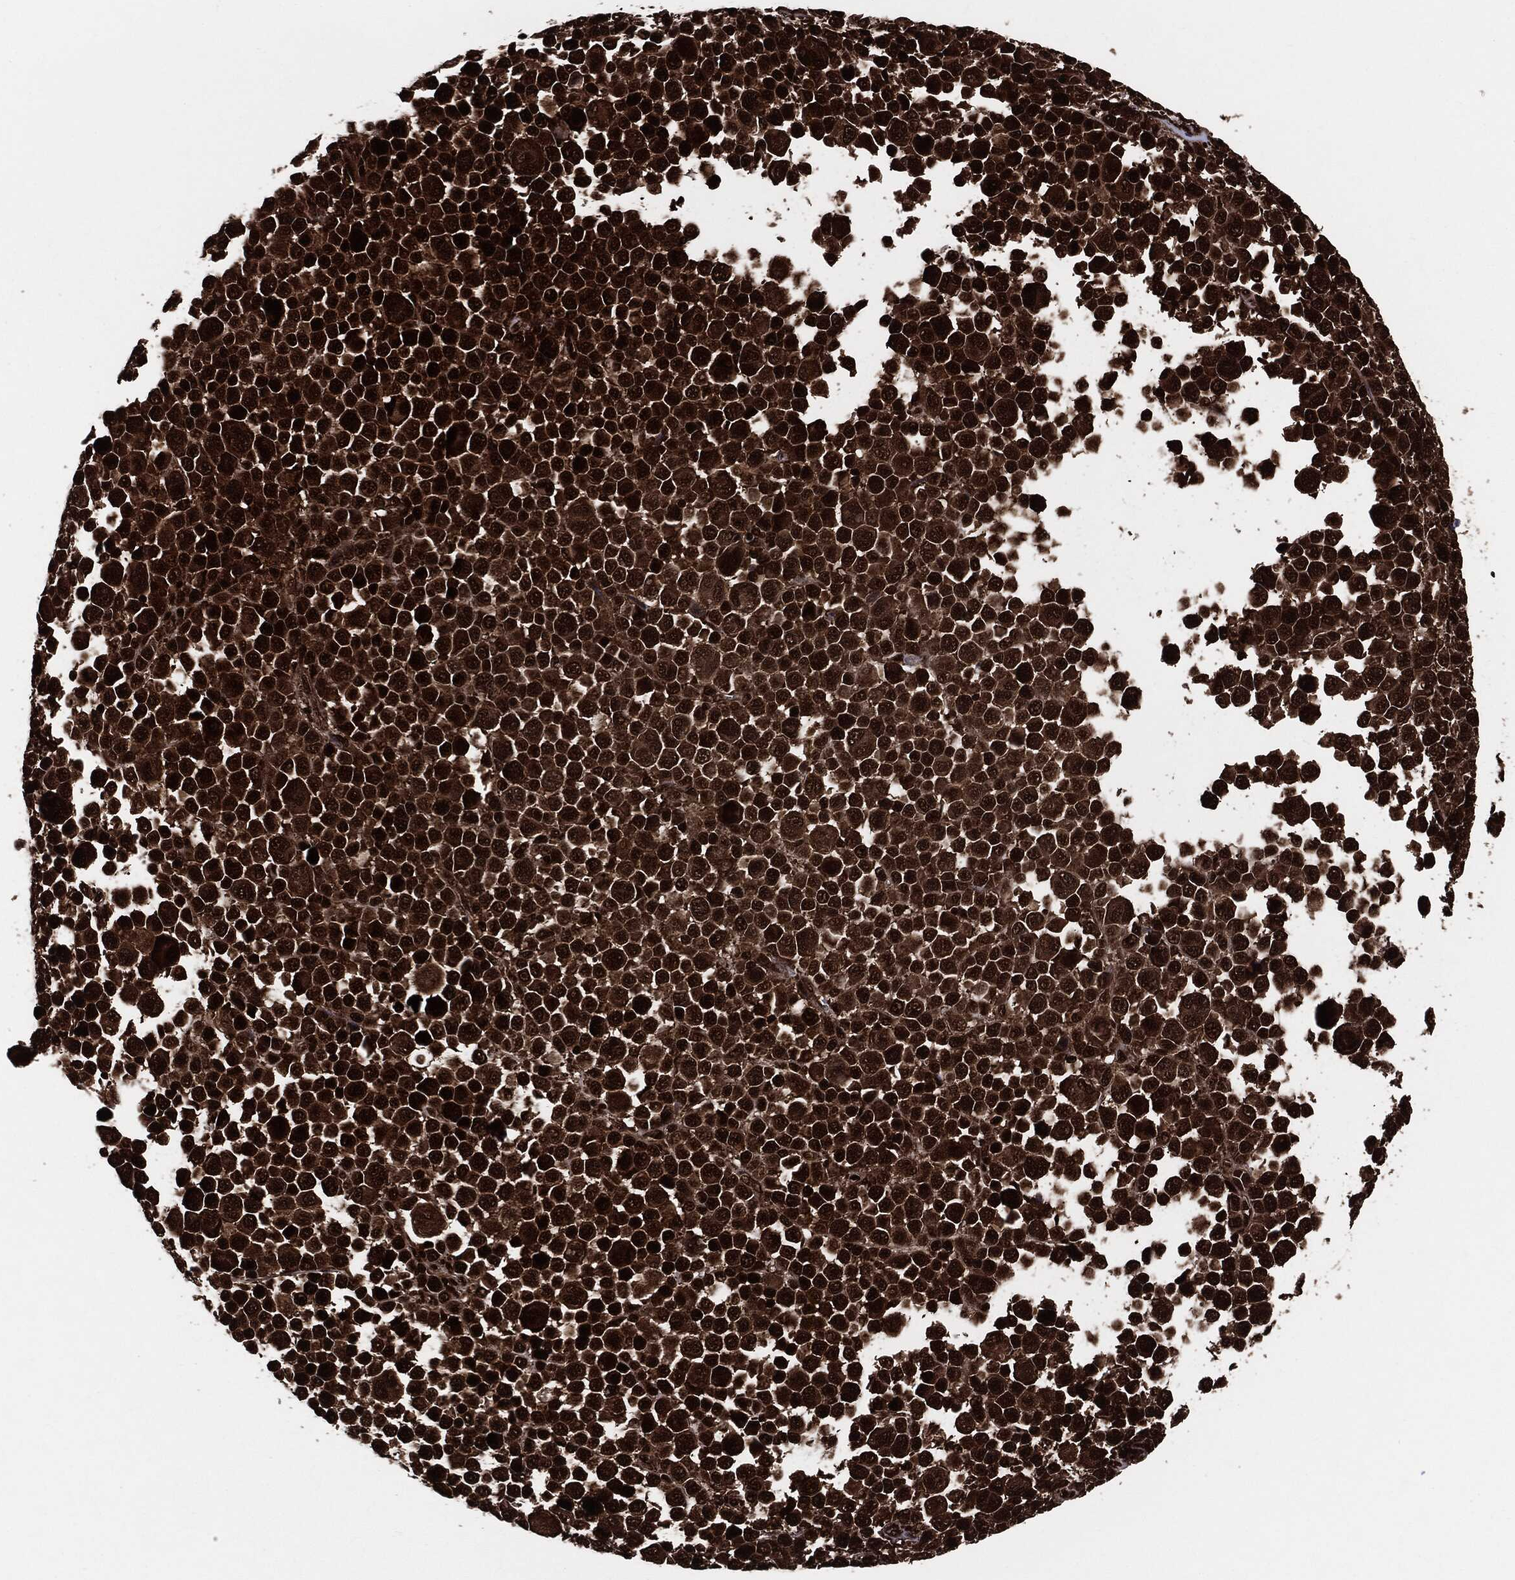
{"staining": {"intensity": "strong", "quantity": ">75%", "location": "cytoplasmic/membranous"}, "tissue": "melanoma", "cell_type": "Tumor cells", "image_type": "cancer", "snomed": [{"axis": "morphology", "description": "Malignant melanoma, NOS"}, {"axis": "topography", "description": "Skin"}], "caption": "Protein expression analysis of melanoma demonstrates strong cytoplasmic/membranous positivity in about >75% of tumor cells. The staining was performed using DAB, with brown indicating positive protein expression. Nuclei are stained blue with hematoxylin.", "gene": "YWHAB", "patient": {"sex": "female", "age": 57}}